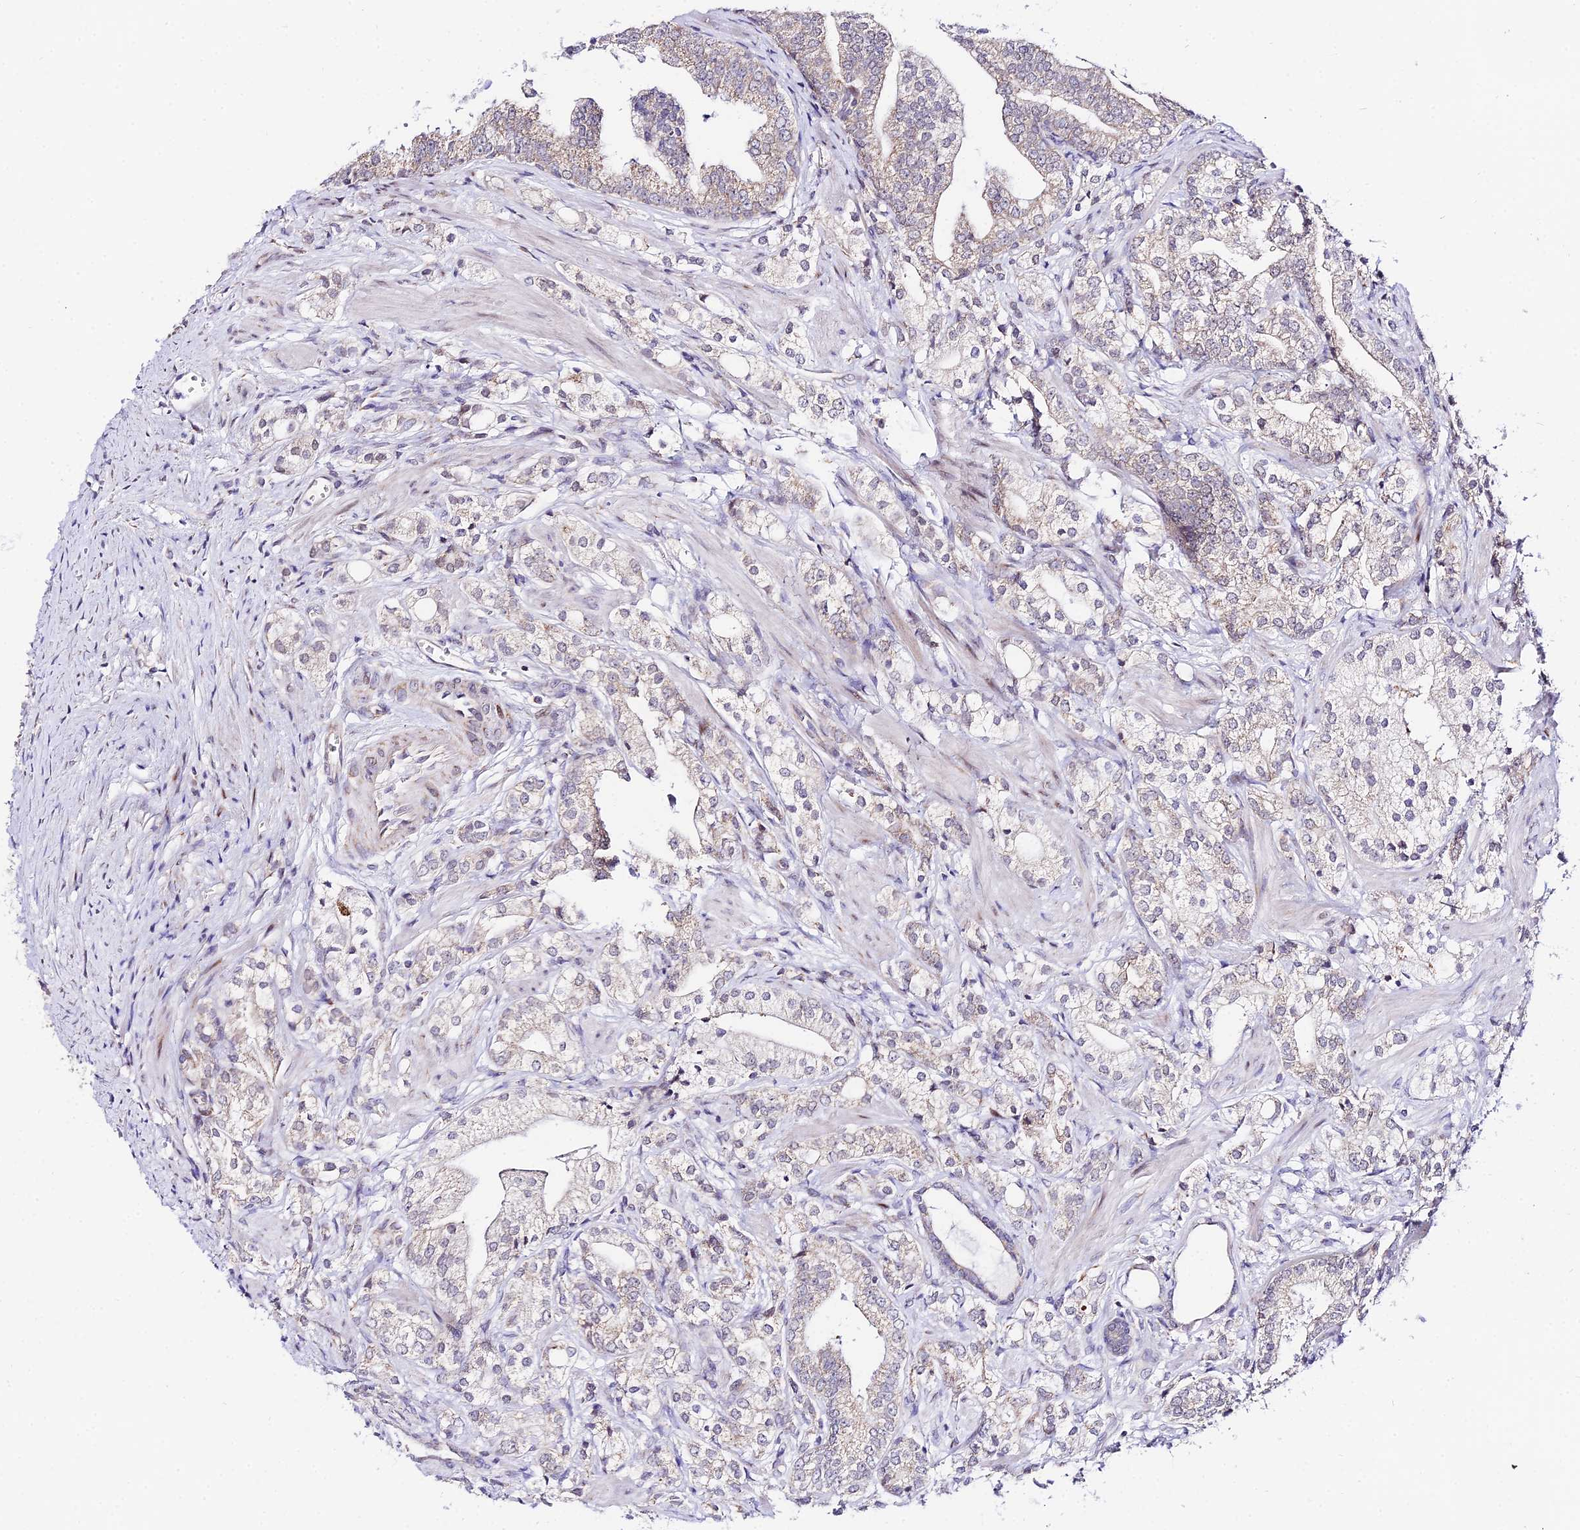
{"staining": {"intensity": "negative", "quantity": "none", "location": "none"}, "tissue": "prostate cancer", "cell_type": "Tumor cells", "image_type": "cancer", "snomed": [{"axis": "morphology", "description": "Adenocarcinoma, High grade"}, {"axis": "topography", "description": "Prostate"}], "caption": "Immunohistochemical staining of adenocarcinoma (high-grade) (prostate) shows no significant staining in tumor cells. (Stains: DAB immunohistochemistry with hematoxylin counter stain, Microscopy: brightfield microscopy at high magnification).", "gene": "ATP5PB", "patient": {"sex": "male", "age": 50}}